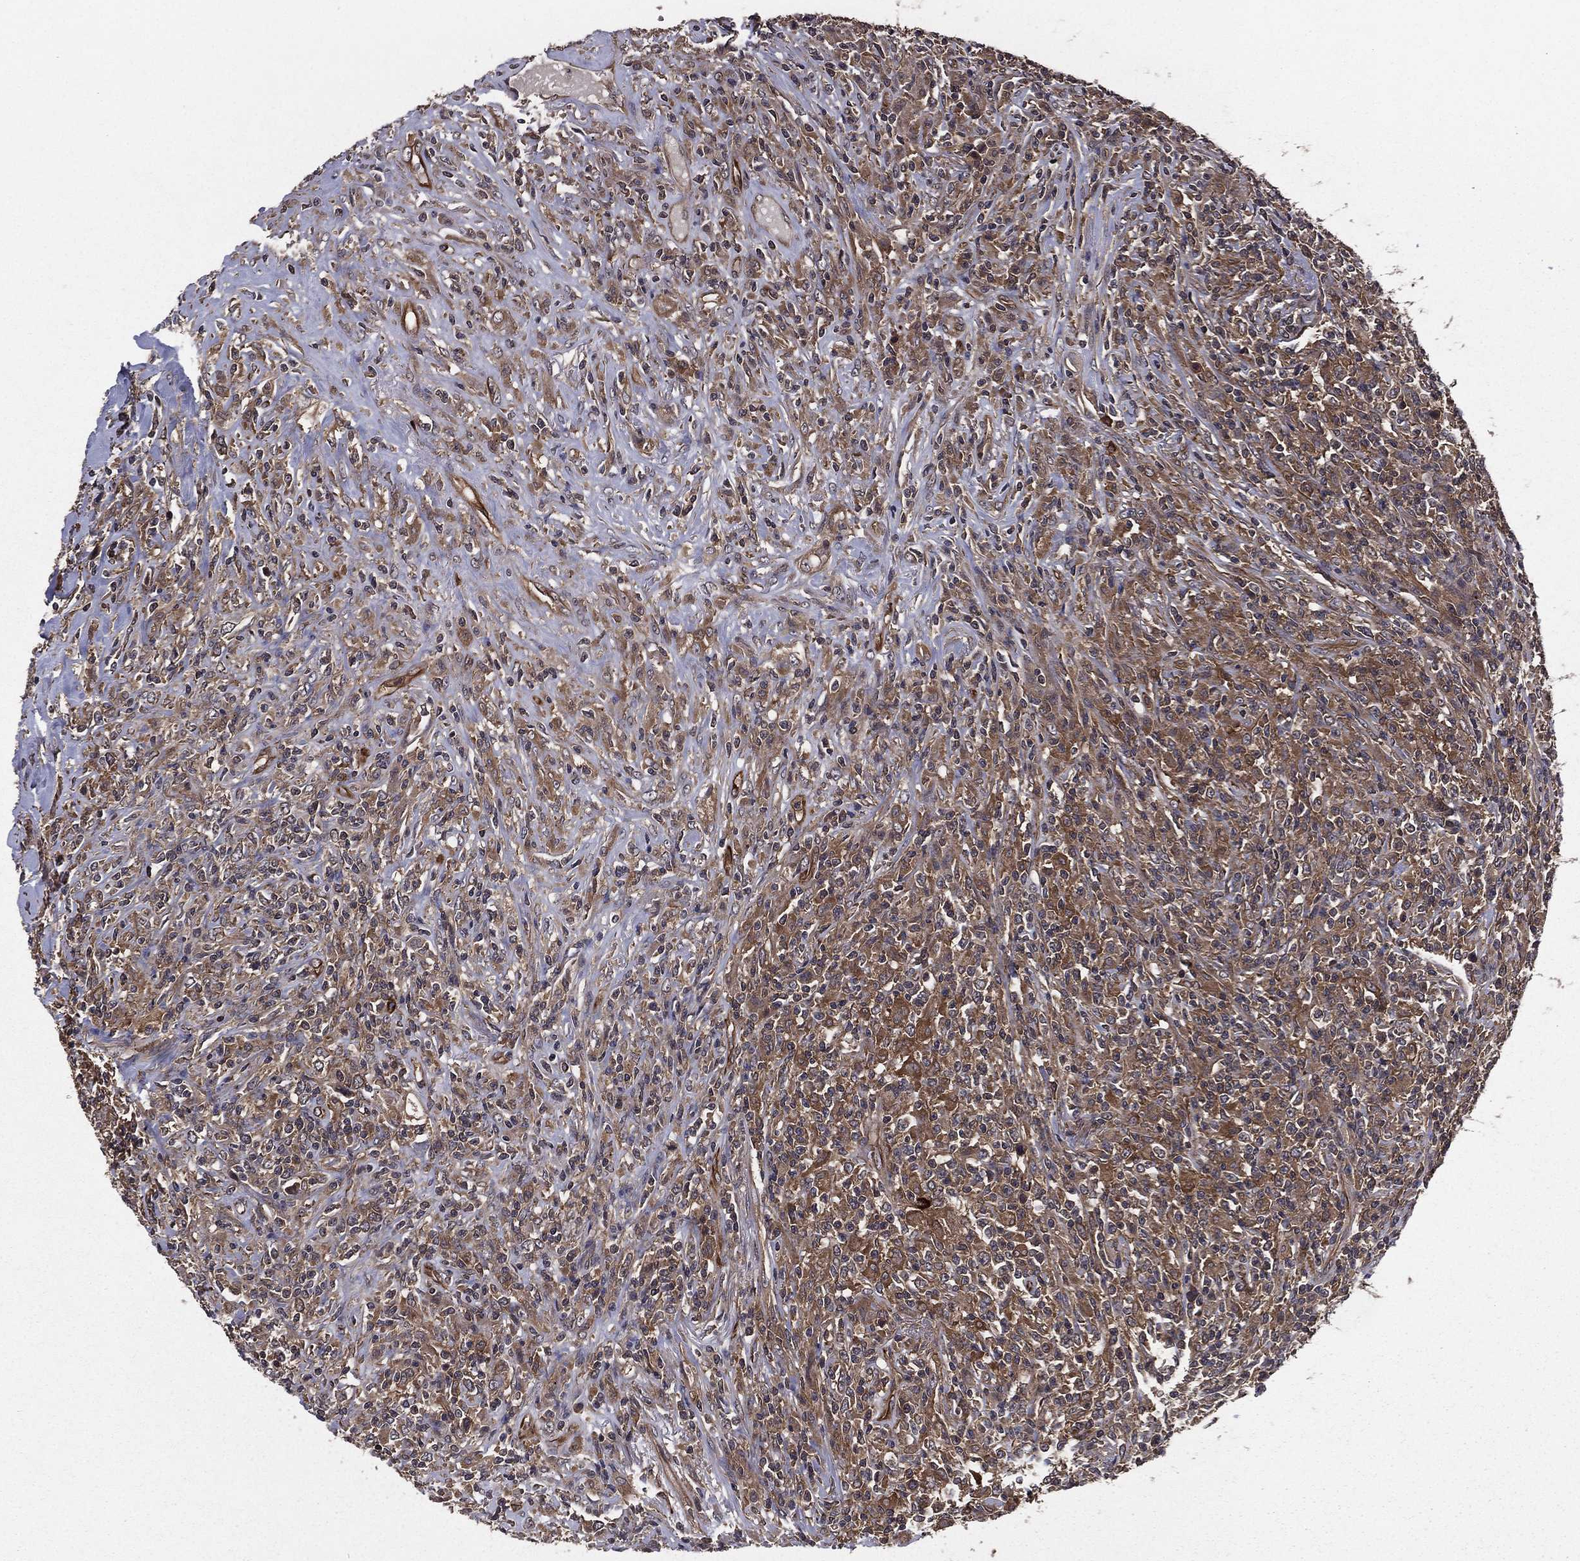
{"staining": {"intensity": "moderate", "quantity": ">75%", "location": "cytoplasmic/membranous"}, "tissue": "lymphoma", "cell_type": "Tumor cells", "image_type": "cancer", "snomed": [{"axis": "morphology", "description": "Malignant lymphoma, non-Hodgkin's type, High grade"}, {"axis": "topography", "description": "Lung"}], "caption": "Immunohistochemistry staining of lymphoma, which displays medium levels of moderate cytoplasmic/membranous positivity in about >75% of tumor cells indicating moderate cytoplasmic/membranous protein staining. The staining was performed using DAB (brown) for protein detection and nuclei were counterstained in hematoxylin (blue).", "gene": "CERT1", "patient": {"sex": "male", "age": 79}}